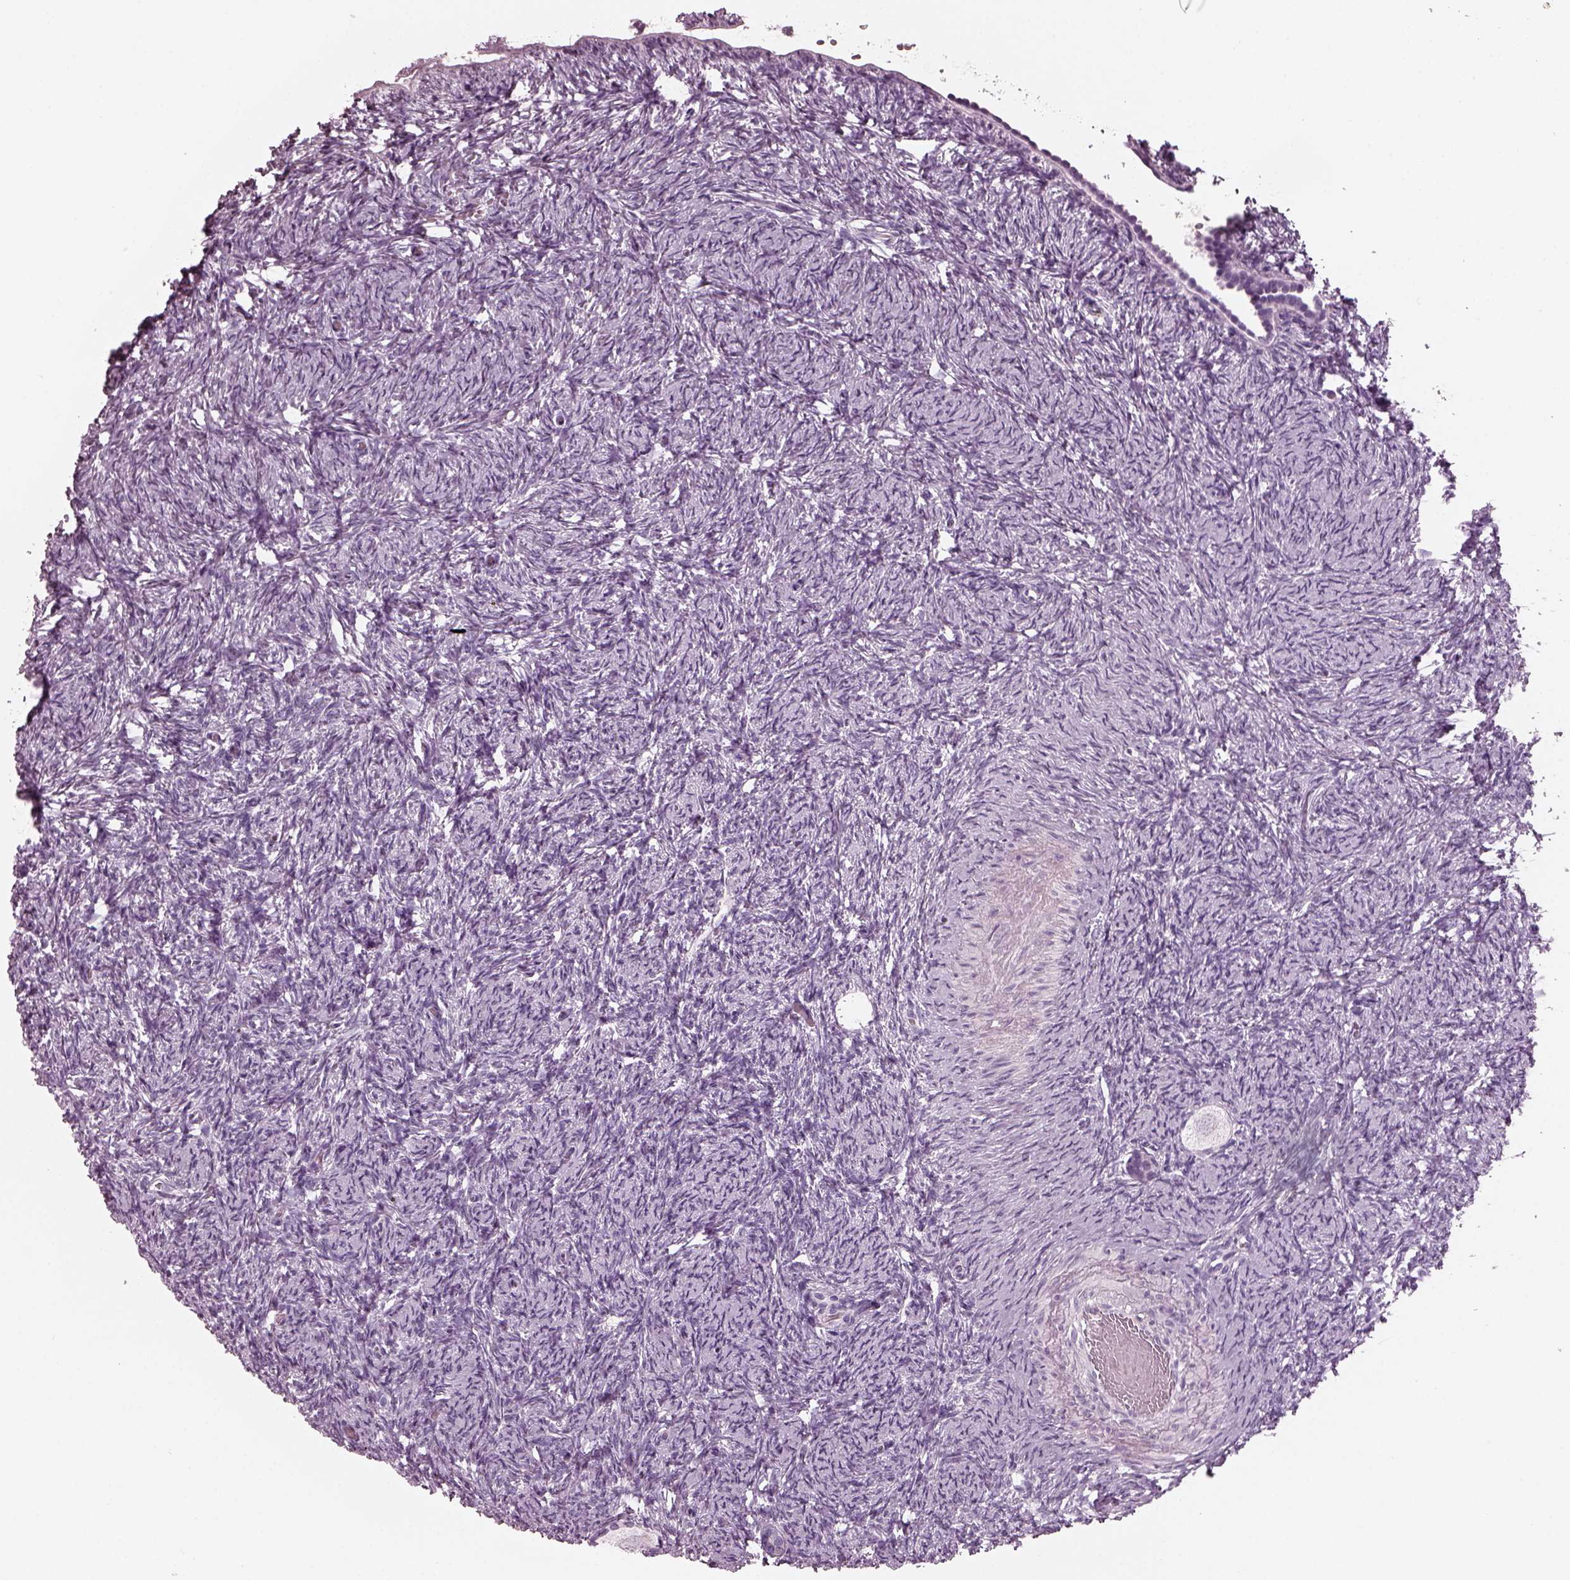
{"staining": {"intensity": "negative", "quantity": "none", "location": "none"}, "tissue": "ovary", "cell_type": "Follicle cells", "image_type": "normal", "snomed": [{"axis": "morphology", "description": "Normal tissue, NOS"}, {"axis": "topography", "description": "Ovary"}], "caption": "The immunohistochemistry histopathology image has no significant staining in follicle cells of ovary.", "gene": "RCVRN", "patient": {"sex": "female", "age": 39}}